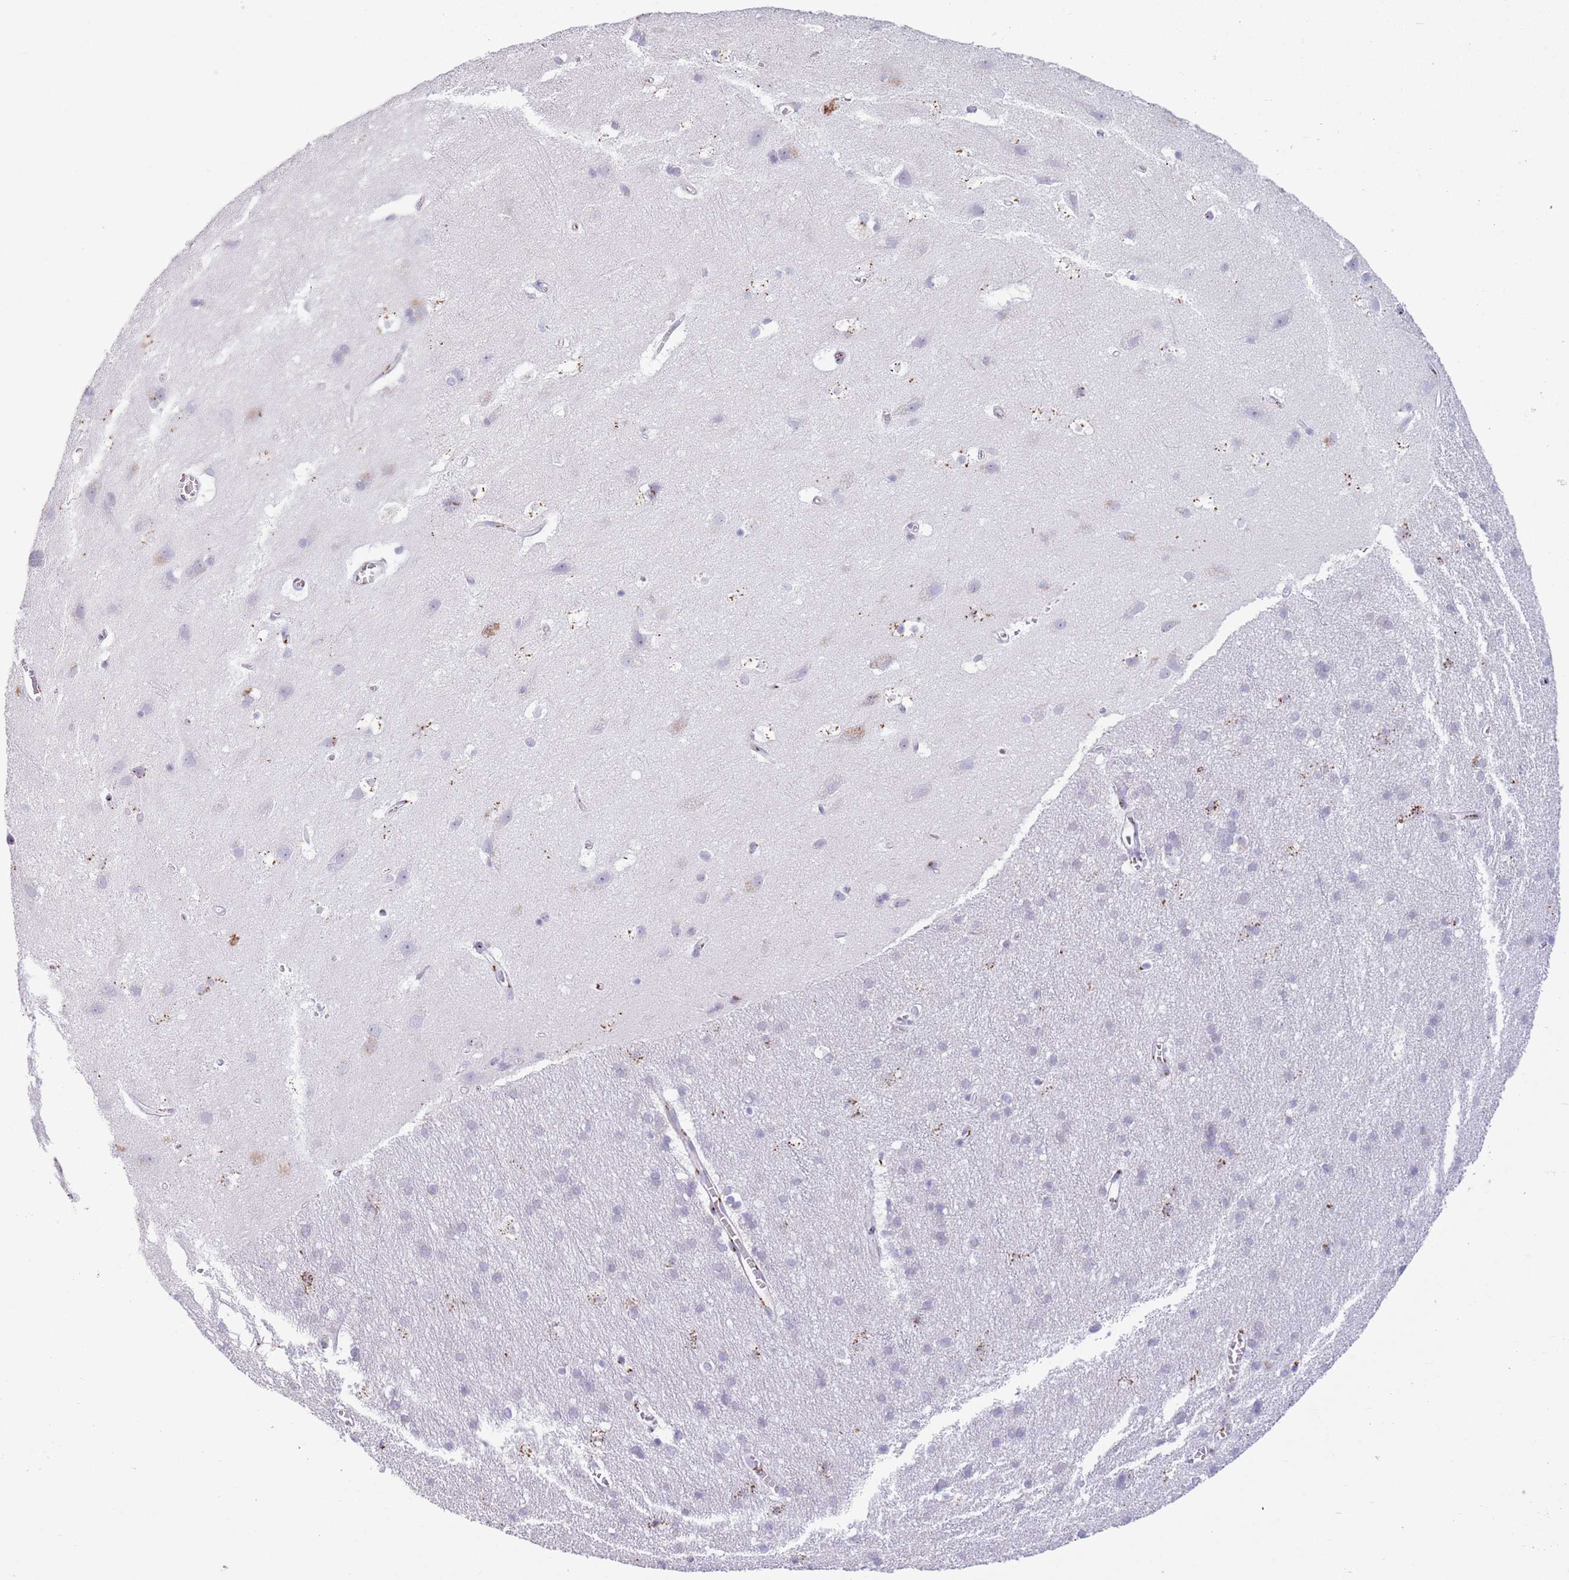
{"staining": {"intensity": "negative", "quantity": "none", "location": "none"}, "tissue": "cerebral cortex", "cell_type": "Endothelial cells", "image_type": "normal", "snomed": [{"axis": "morphology", "description": "Normal tissue, NOS"}, {"axis": "topography", "description": "Cerebral cortex"}], "caption": "There is no significant staining in endothelial cells of cerebral cortex. (Brightfield microscopy of DAB IHC at high magnification).", "gene": "C20orf96", "patient": {"sex": "male", "age": 54}}